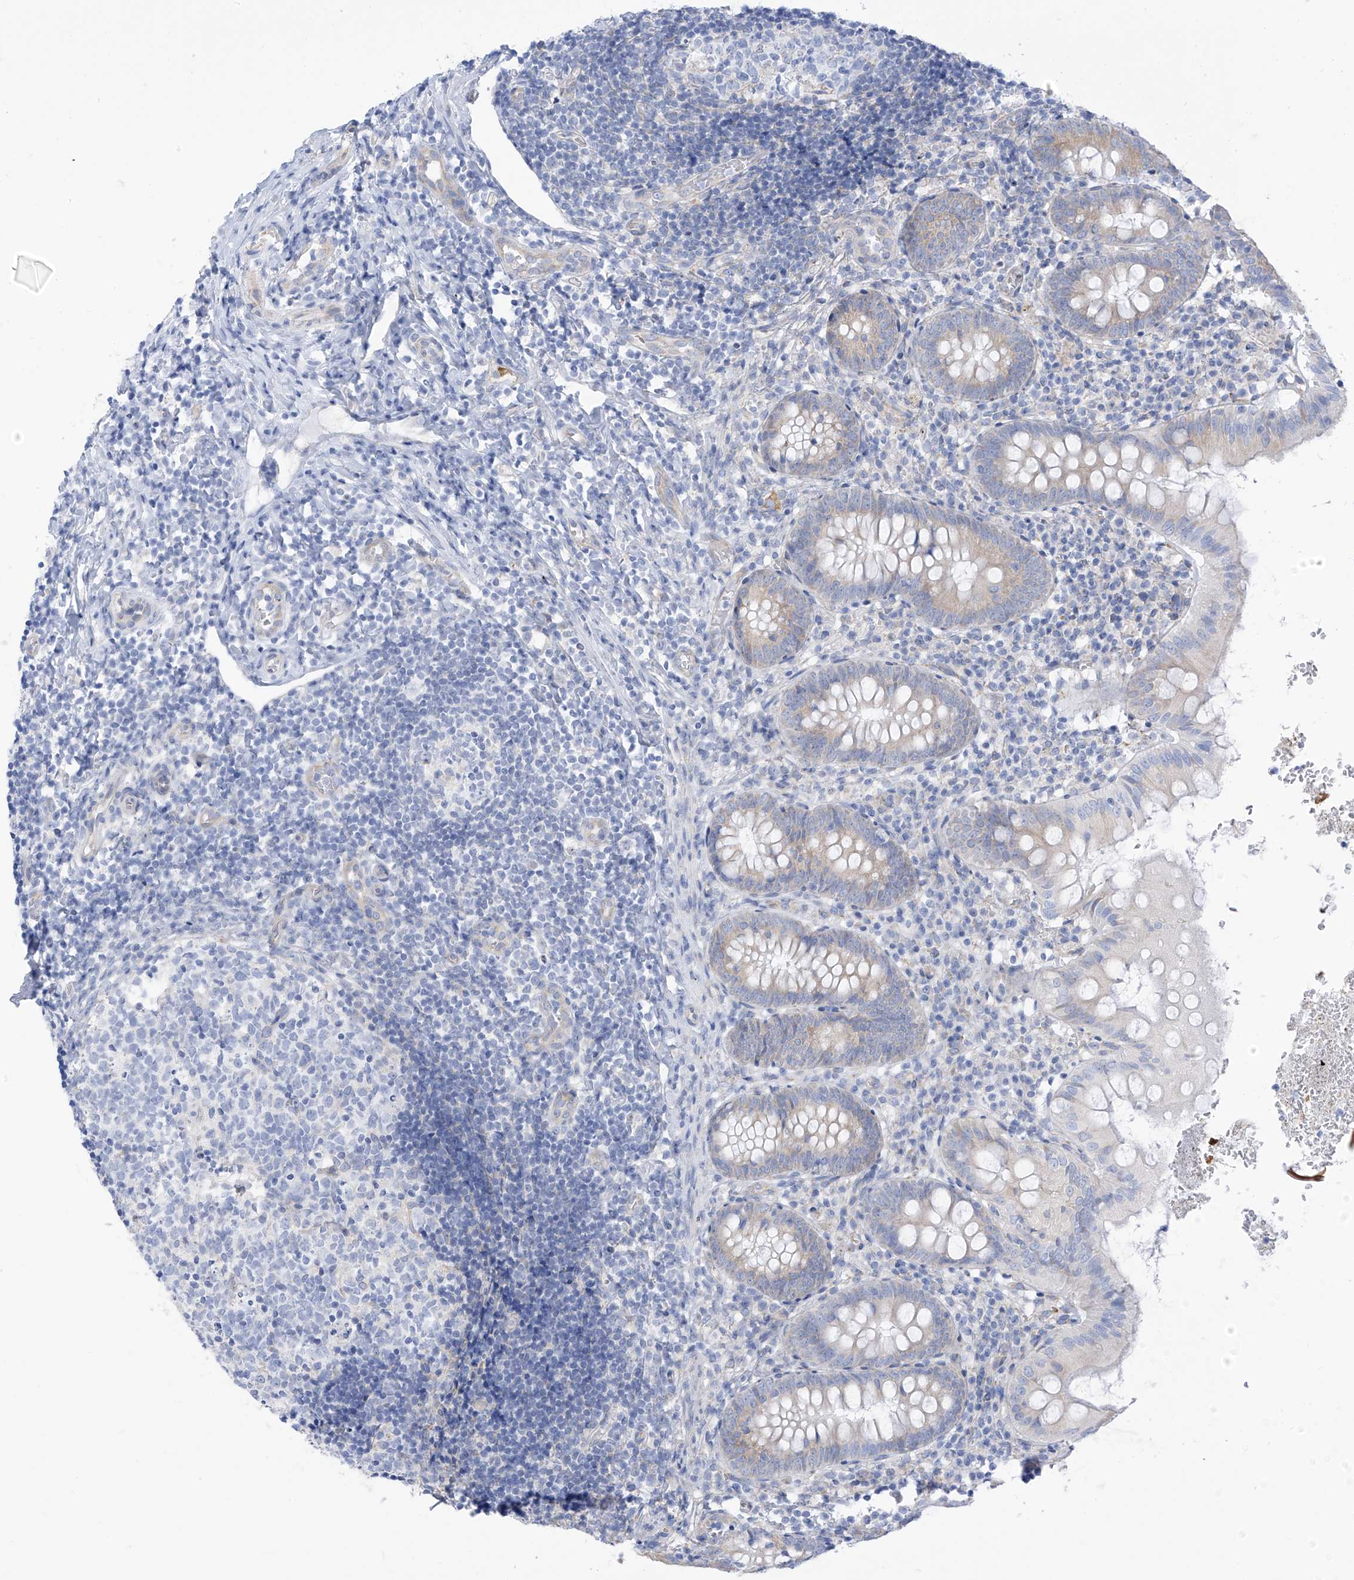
{"staining": {"intensity": "moderate", "quantity": "25%-75%", "location": "cytoplasmic/membranous"}, "tissue": "appendix", "cell_type": "Glandular cells", "image_type": "normal", "snomed": [{"axis": "morphology", "description": "Normal tissue, NOS"}, {"axis": "topography", "description": "Appendix"}], "caption": "A brown stain shows moderate cytoplasmic/membranous staining of a protein in glandular cells of normal human appendix. (Brightfield microscopy of DAB IHC at high magnification).", "gene": "RCN2", "patient": {"sex": "male", "age": 8}}